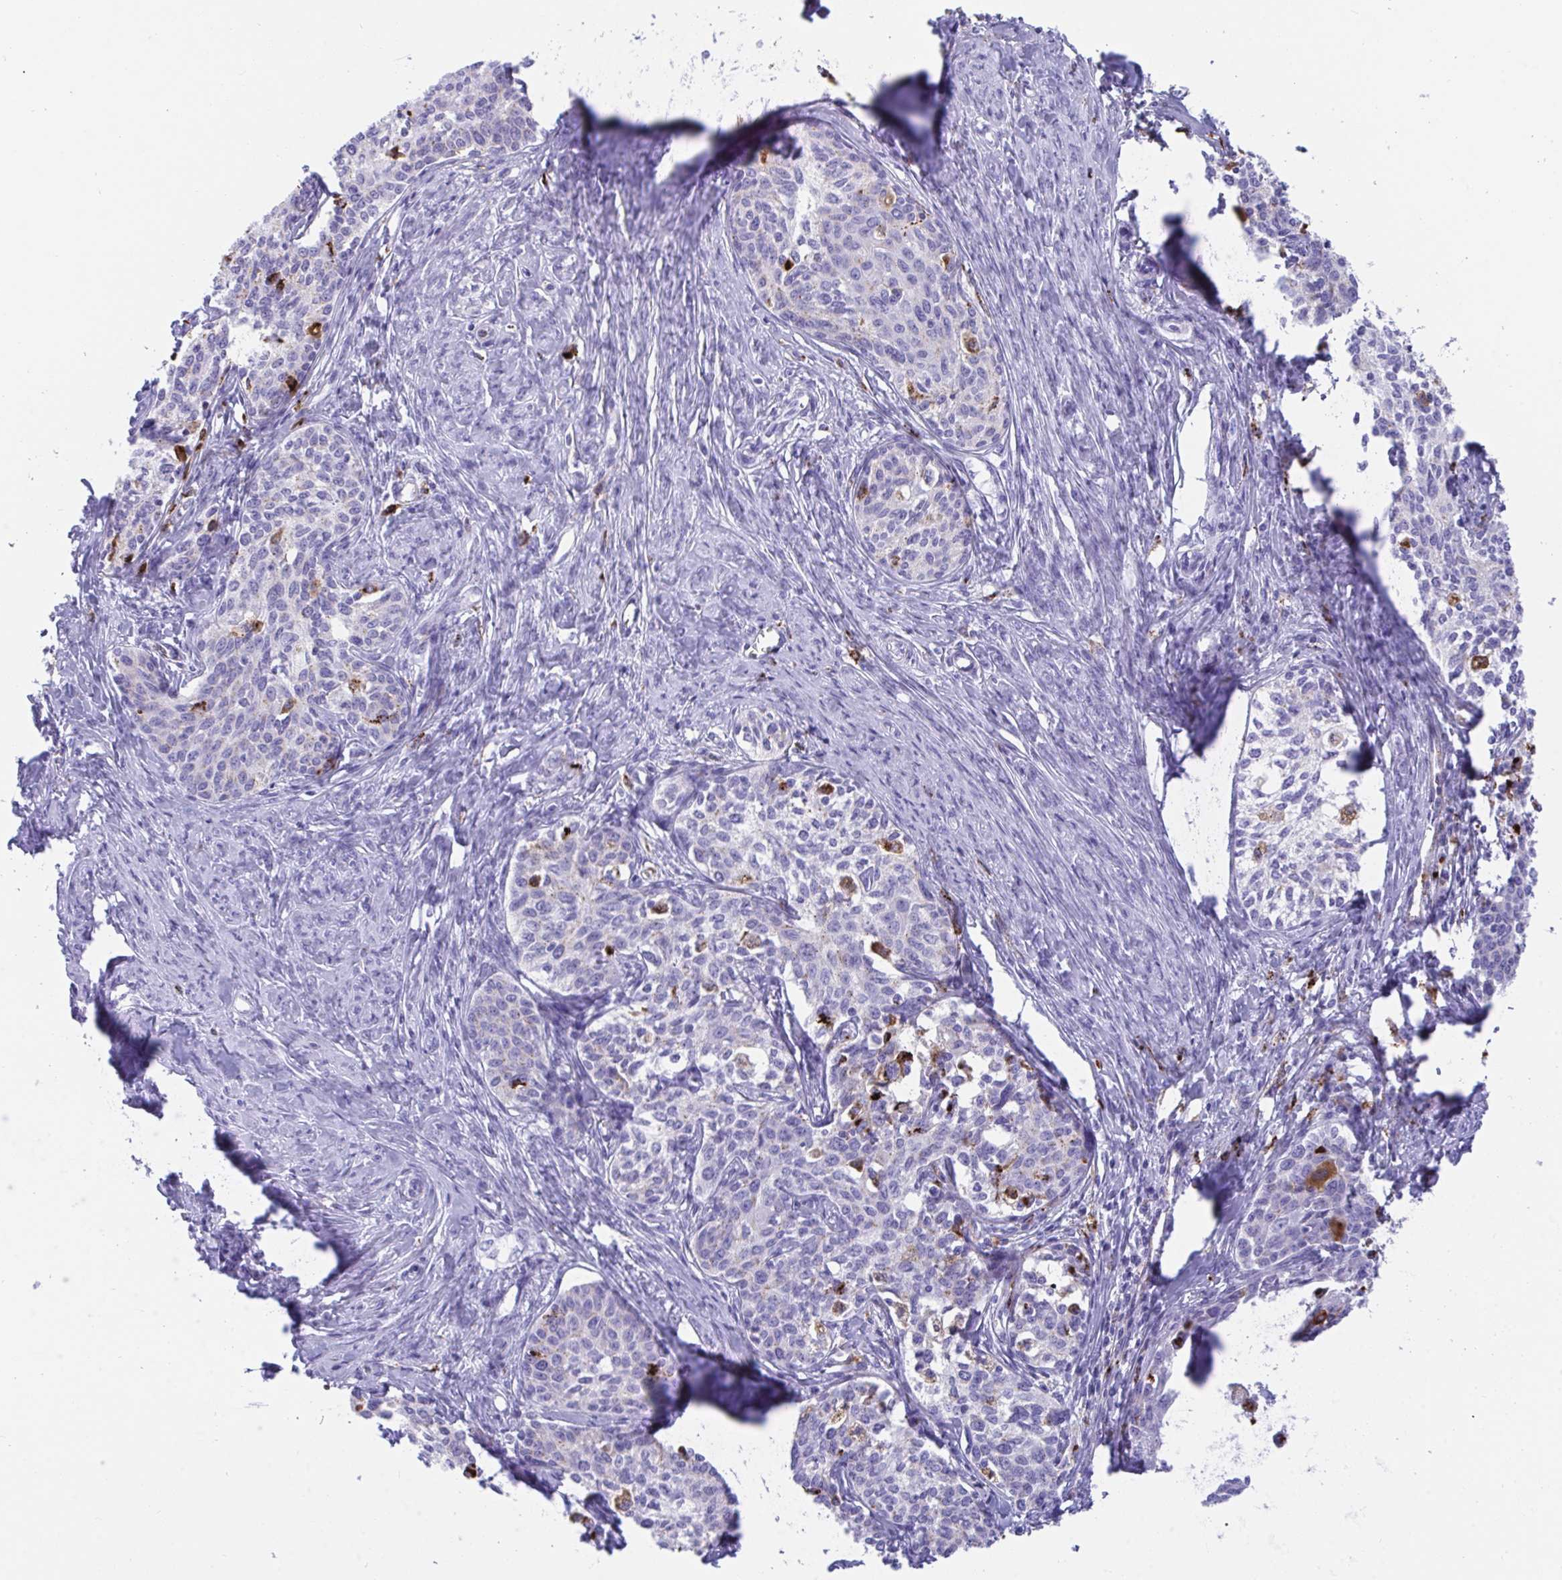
{"staining": {"intensity": "negative", "quantity": "none", "location": "none"}, "tissue": "cervical cancer", "cell_type": "Tumor cells", "image_type": "cancer", "snomed": [{"axis": "morphology", "description": "Squamous cell carcinoma, NOS"}, {"axis": "morphology", "description": "Adenocarcinoma, NOS"}, {"axis": "topography", "description": "Cervix"}], "caption": "A histopathology image of human cervical cancer (adenocarcinoma) is negative for staining in tumor cells.", "gene": "CPVL", "patient": {"sex": "female", "age": 52}}